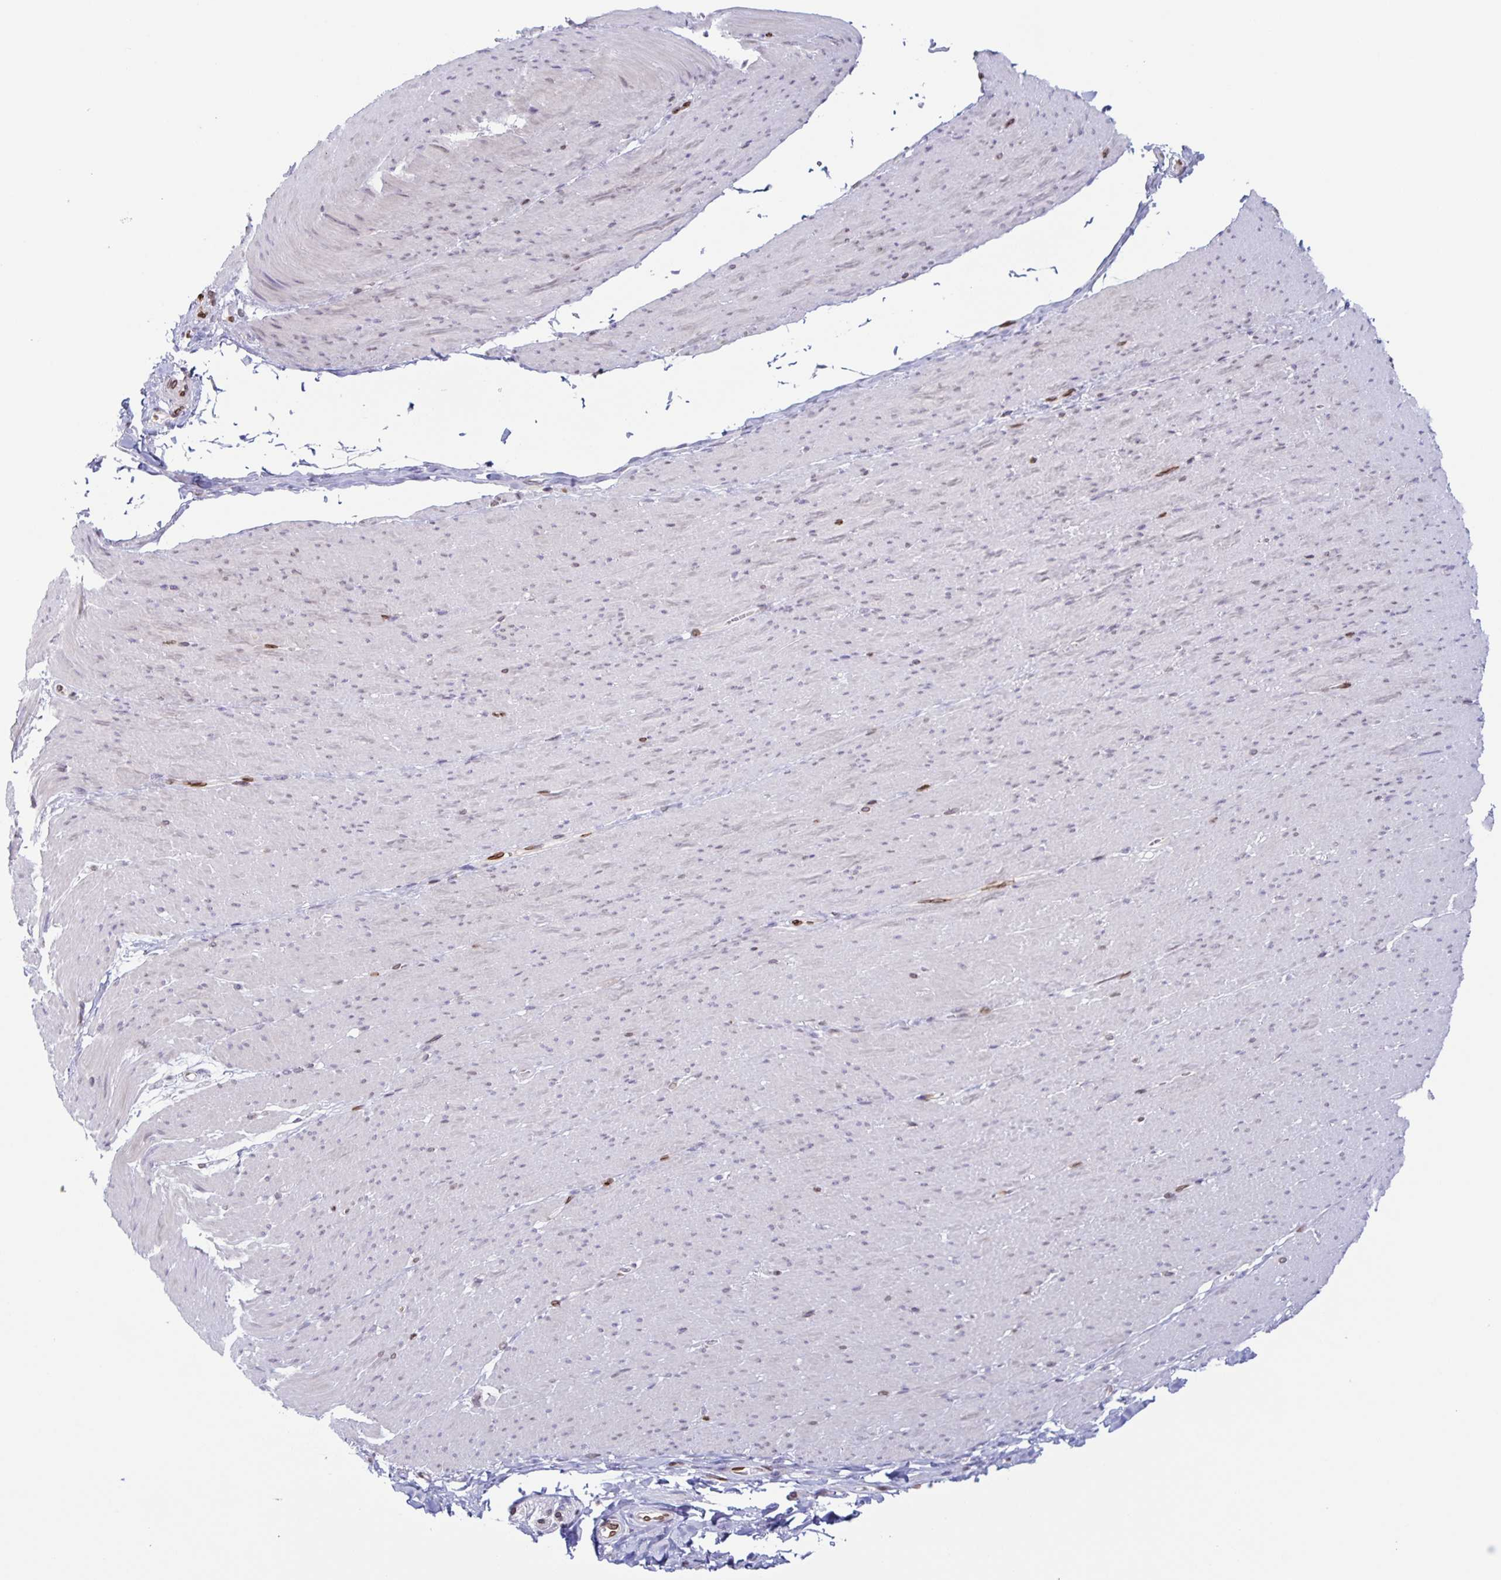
{"staining": {"intensity": "negative", "quantity": "none", "location": "none"}, "tissue": "smooth muscle", "cell_type": "Smooth muscle cells", "image_type": "normal", "snomed": [{"axis": "morphology", "description": "Normal tissue, NOS"}, {"axis": "topography", "description": "Smooth muscle"}, {"axis": "topography", "description": "Rectum"}], "caption": "IHC image of normal smooth muscle: human smooth muscle stained with DAB demonstrates no significant protein positivity in smooth muscle cells. Nuclei are stained in blue.", "gene": "SYNE2", "patient": {"sex": "male", "age": 53}}